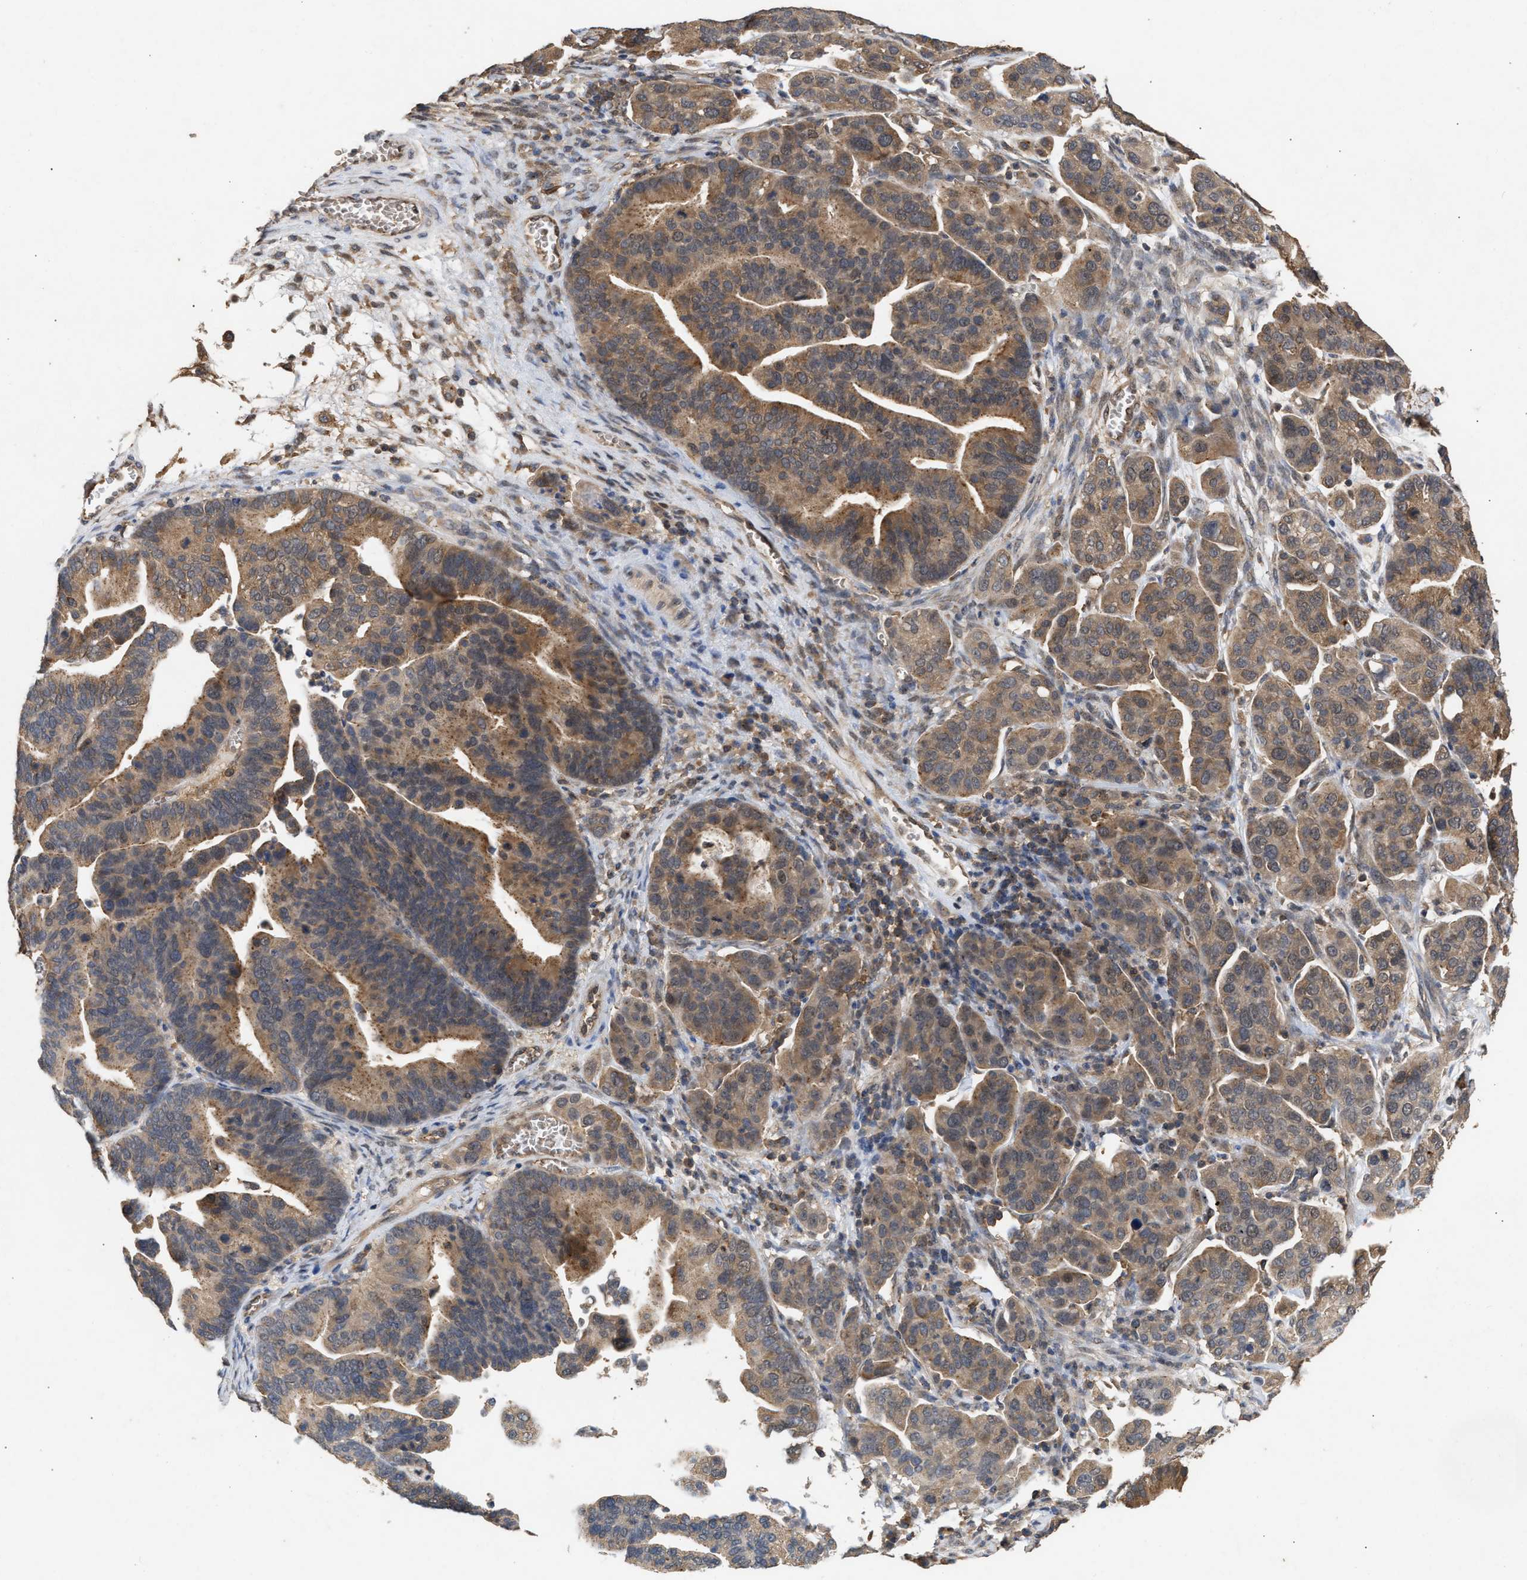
{"staining": {"intensity": "moderate", "quantity": ">75%", "location": "cytoplasmic/membranous"}, "tissue": "ovarian cancer", "cell_type": "Tumor cells", "image_type": "cancer", "snomed": [{"axis": "morphology", "description": "Cystadenocarcinoma, serous, NOS"}, {"axis": "topography", "description": "Ovary"}], "caption": "Ovarian serous cystadenocarcinoma tissue reveals moderate cytoplasmic/membranous expression in about >75% of tumor cells, visualized by immunohistochemistry. Immunohistochemistry stains the protein of interest in brown and the nuclei are stained blue.", "gene": "FITM1", "patient": {"sex": "female", "age": 56}}